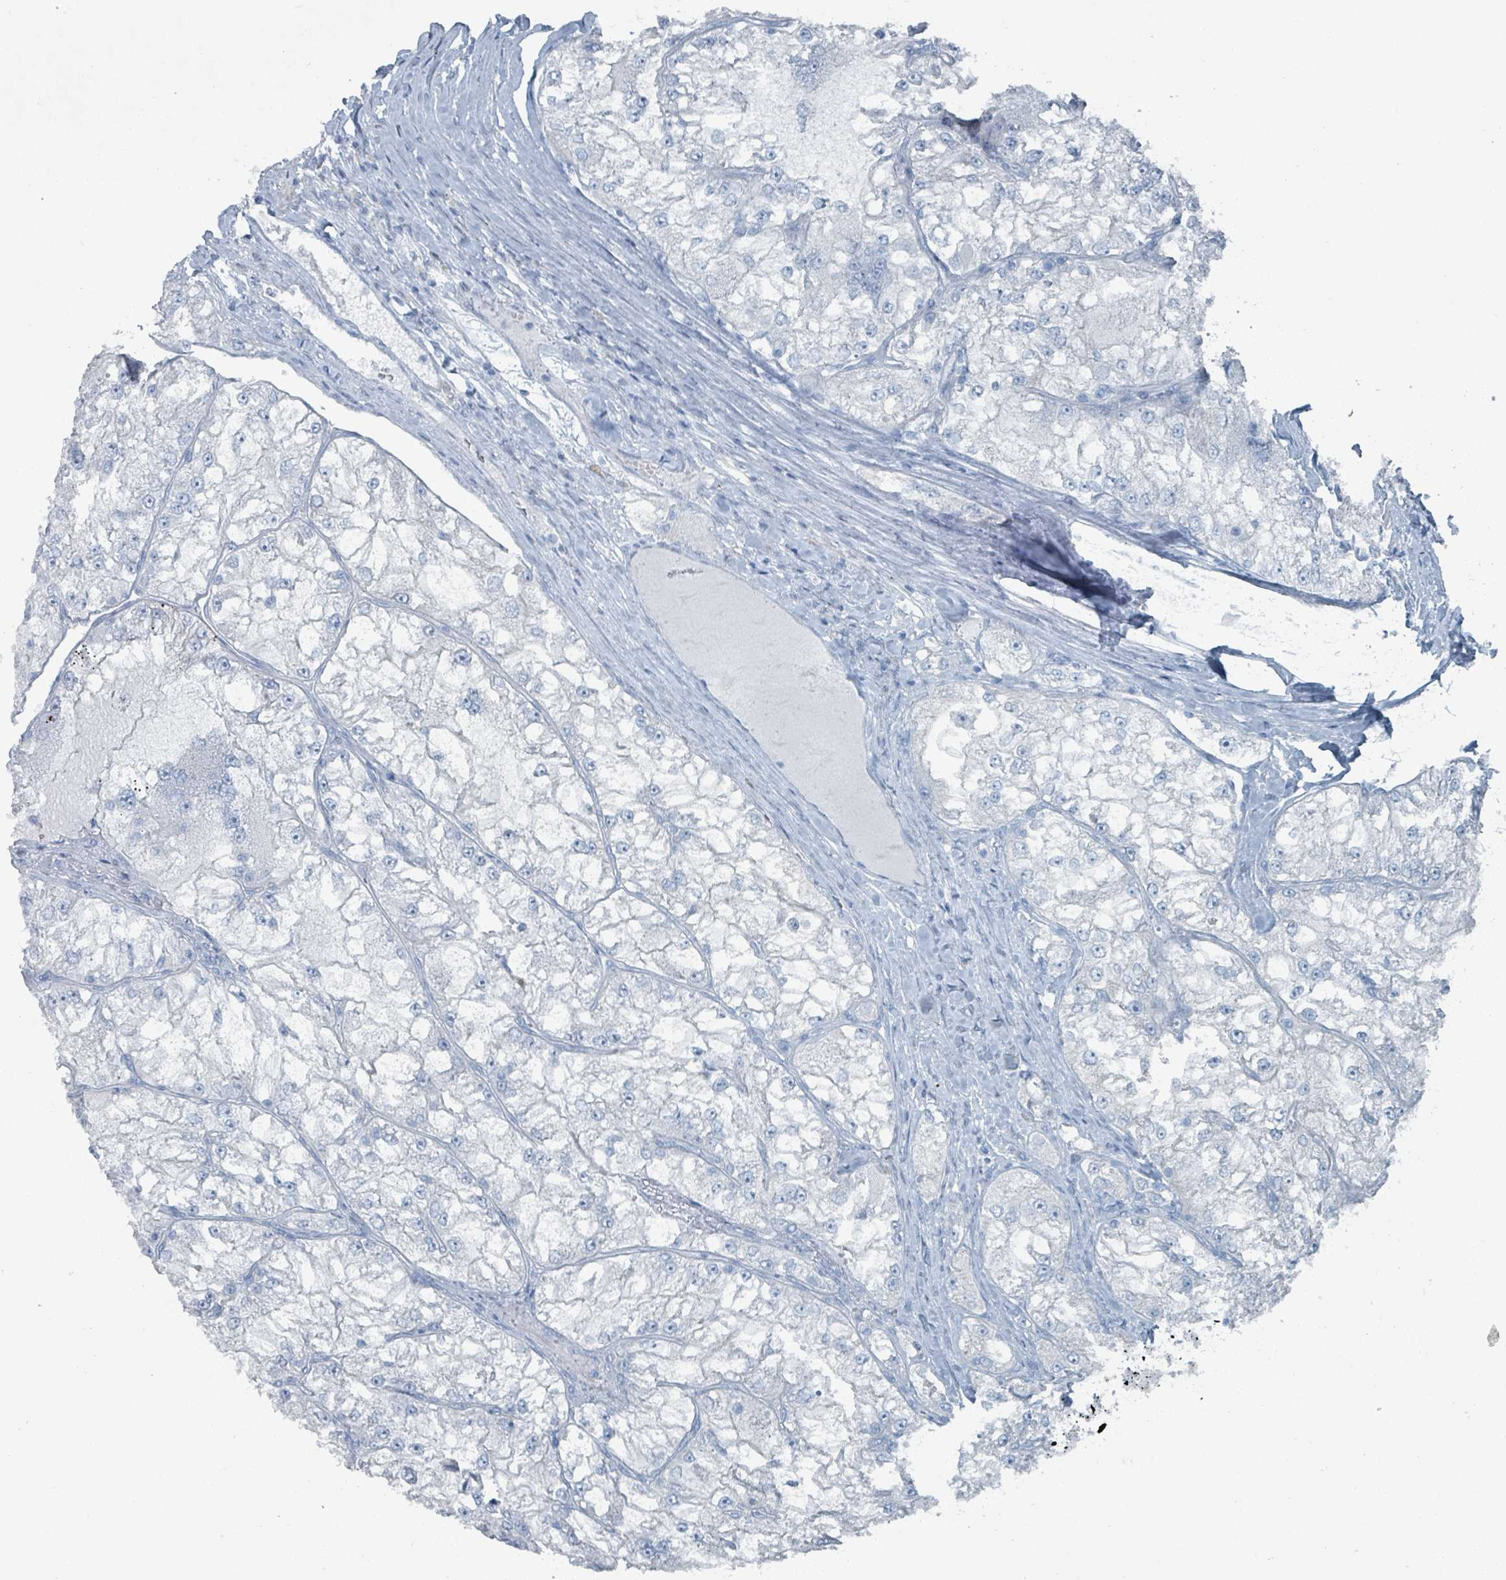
{"staining": {"intensity": "negative", "quantity": "none", "location": "none"}, "tissue": "renal cancer", "cell_type": "Tumor cells", "image_type": "cancer", "snomed": [{"axis": "morphology", "description": "Adenocarcinoma, NOS"}, {"axis": "topography", "description": "Kidney"}], "caption": "This is an IHC image of adenocarcinoma (renal). There is no expression in tumor cells.", "gene": "GAMT", "patient": {"sex": "female", "age": 72}}